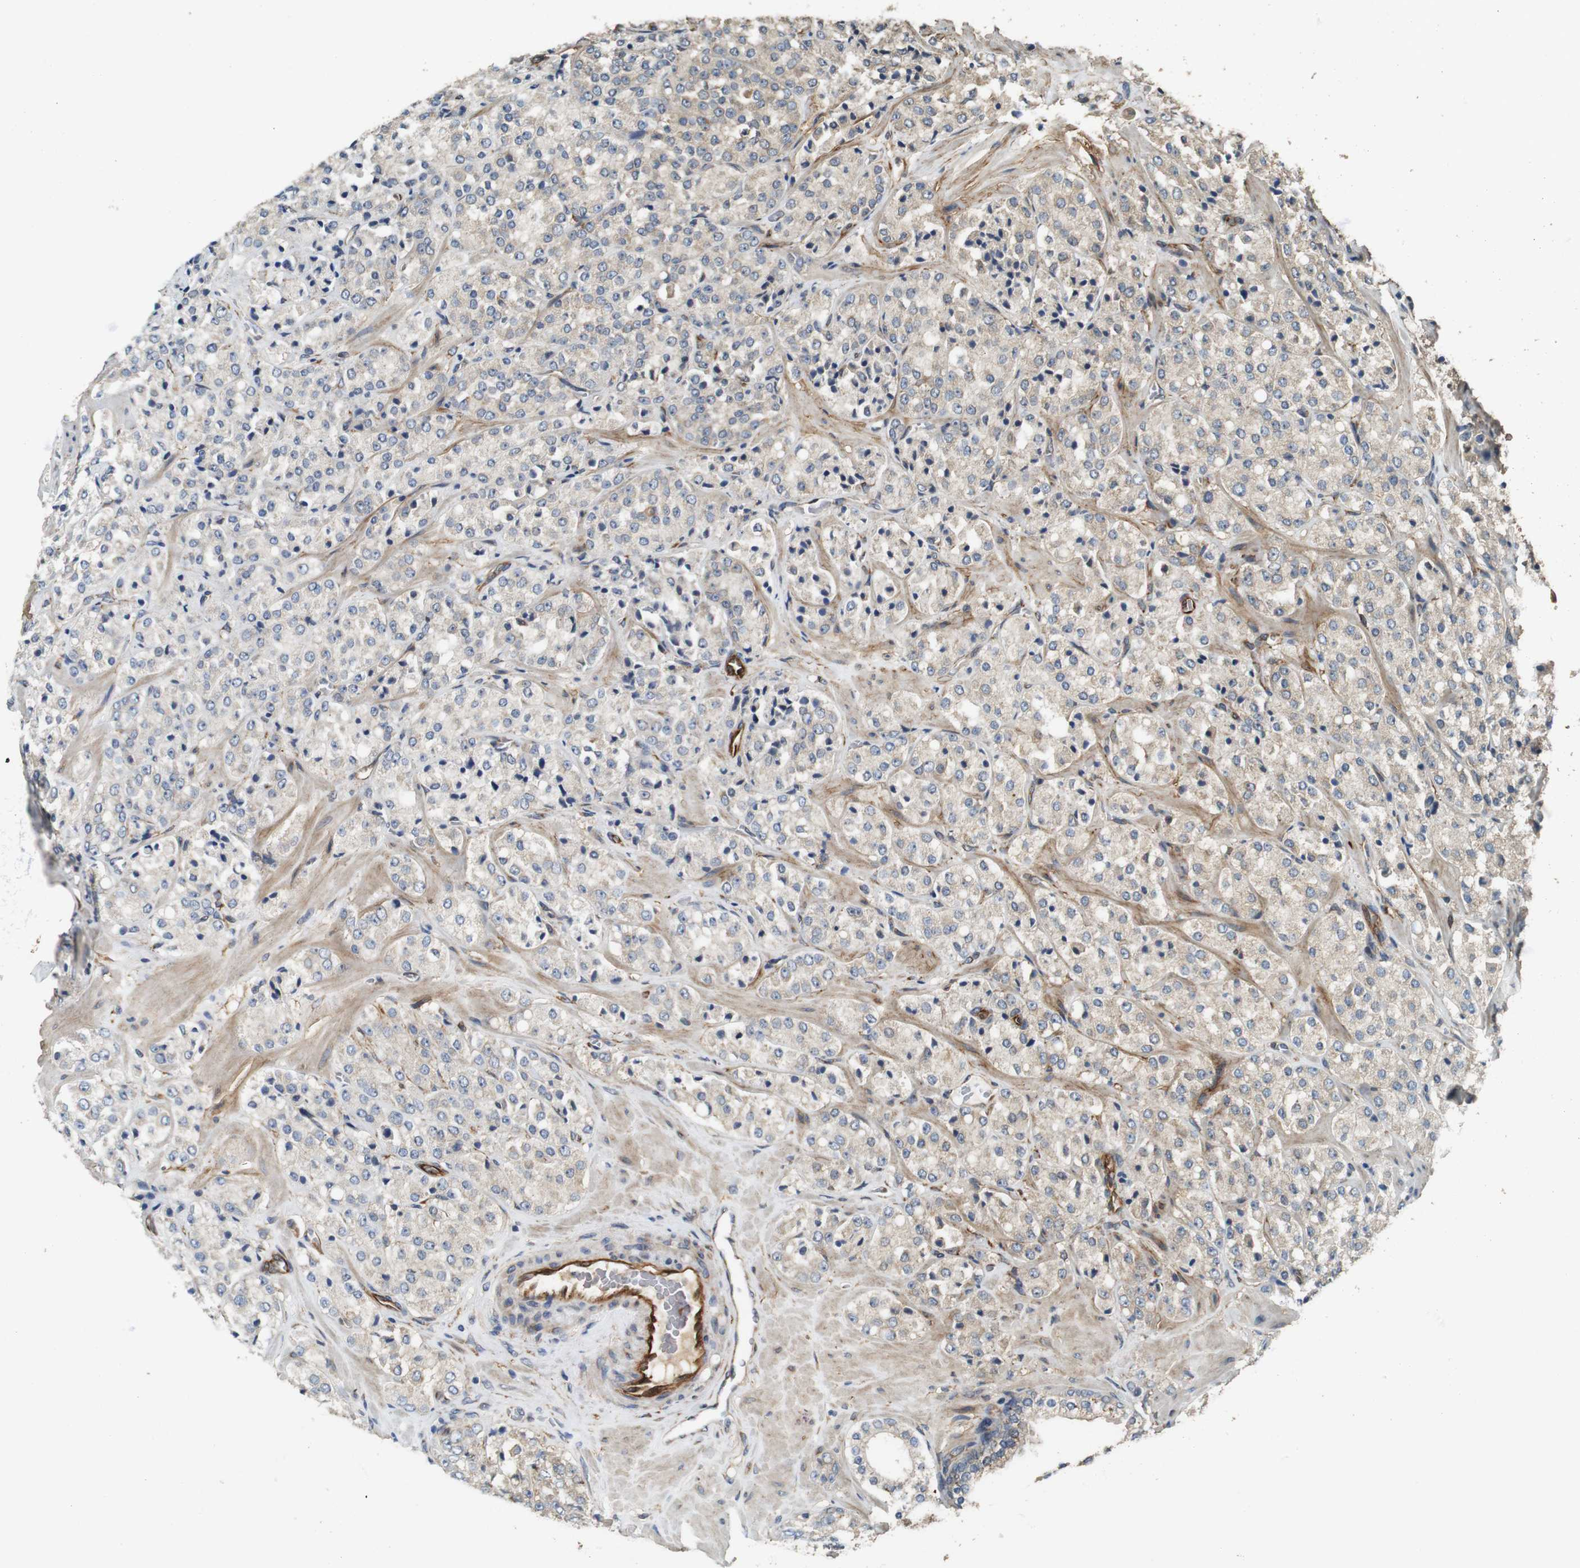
{"staining": {"intensity": "weak", "quantity": "<25%", "location": "cytoplasmic/membranous"}, "tissue": "prostate cancer", "cell_type": "Tumor cells", "image_type": "cancer", "snomed": [{"axis": "morphology", "description": "Adenocarcinoma, High grade"}, {"axis": "topography", "description": "Prostate"}], "caption": "Tumor cells show no significant positivity in prostate high-grade adenocarcinoma.", "gene": "CNPY4", "patient": {"sex": "male", "age": 64}}